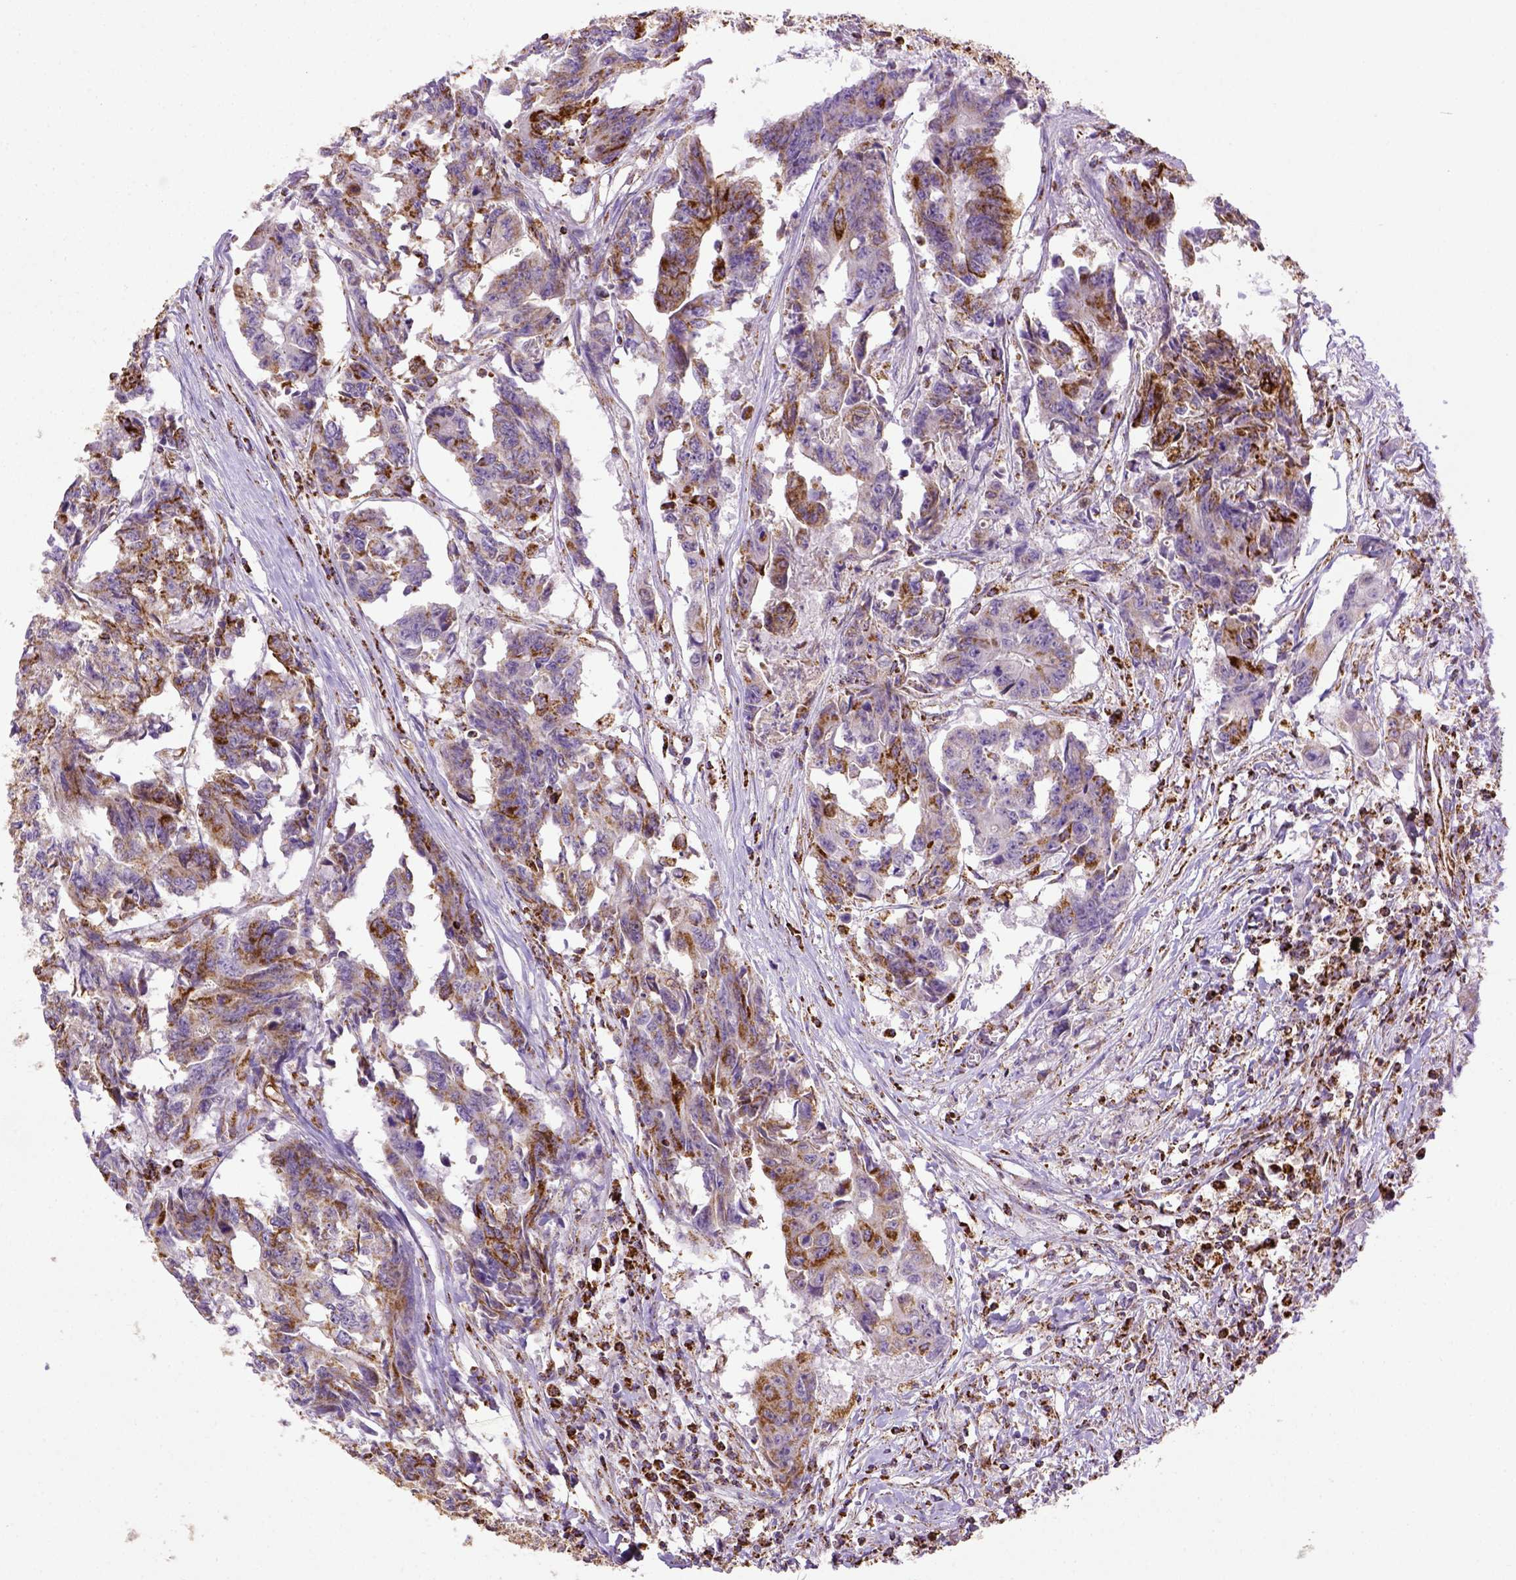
{"staining": {"intensity": "strong", "quantity": ">75%", "location": "cytoplasmic/membranous"}, "tissue": "colorectal cancer", "cell_type": "Tumor cells", "image_type": "cancer", "snomed": [{"axis": "morphology", "description": "Adenocarcinoma, NOS"}, {"axis": "topography", "description": "Rectum"}], "caption": "Immunohistochemical staining of colorectal adenocarcinoma demonstrates high levels of strong cytoplasmic/membranous staining in about >75% of tumor cells.", "gene": "MT-CO1", "patient": {"sex": "male", "age": 54}}